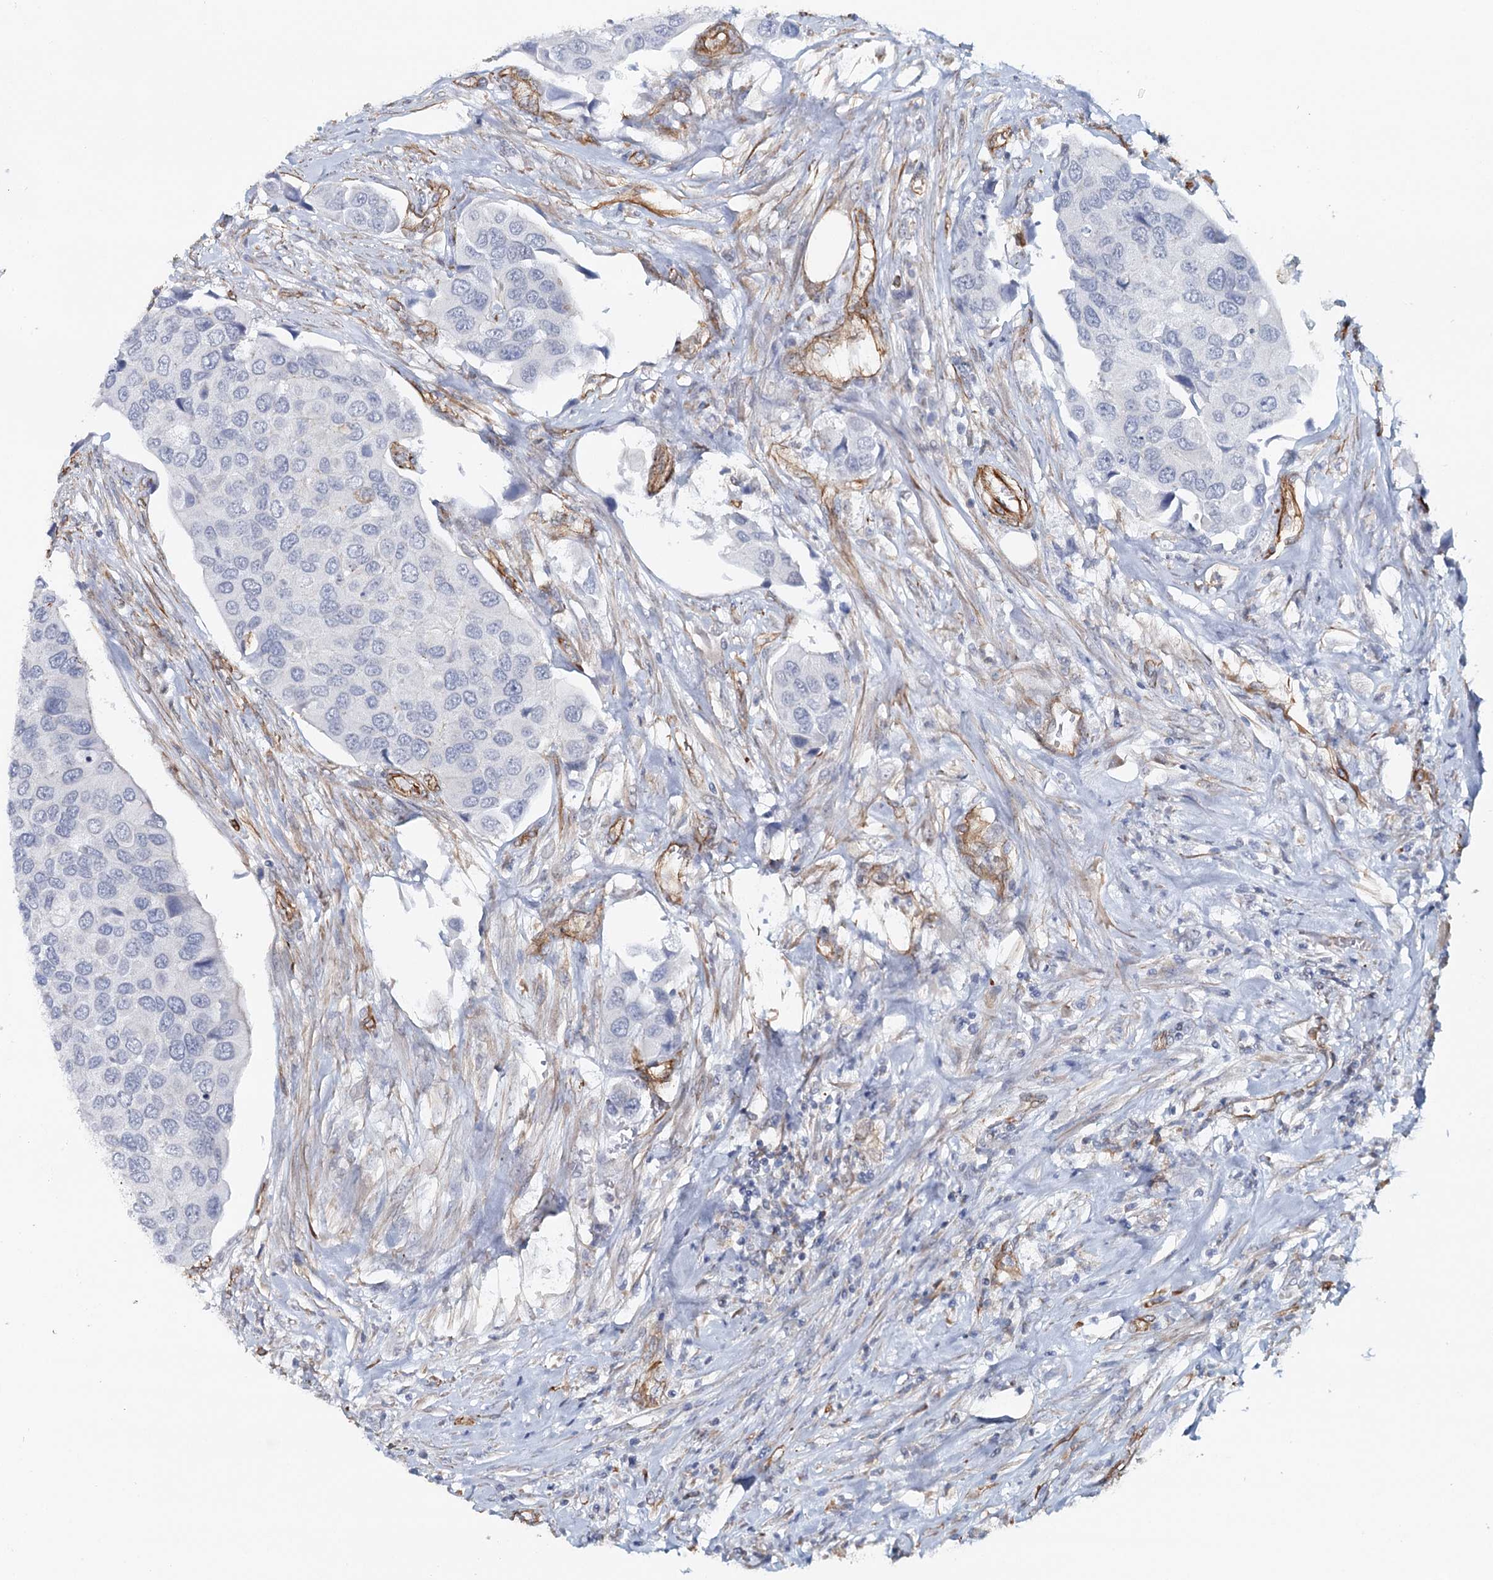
{"staining": {"intensity": "negative", "quantity": "none", "location": "none"}, "tissue": "urothelial cancer", "cell_type": "Tumor cells", "image_type": "cancer", "snomed": [{"axis": "morphology", "description": "Urothelial carcinoma, High grade"}, {"axis": "topography", "description": "Urinary bladder"}], "caption": "Immunohistochemical staining of human urothelial cancer demonstrates no significant positivity in tumor cells. The staining is performed using DAB brown chromogen with nuclei counter-stained in using hematoxylin.", "gene": "SYNPO", "patient": {"sex": "male", "age": 74}}